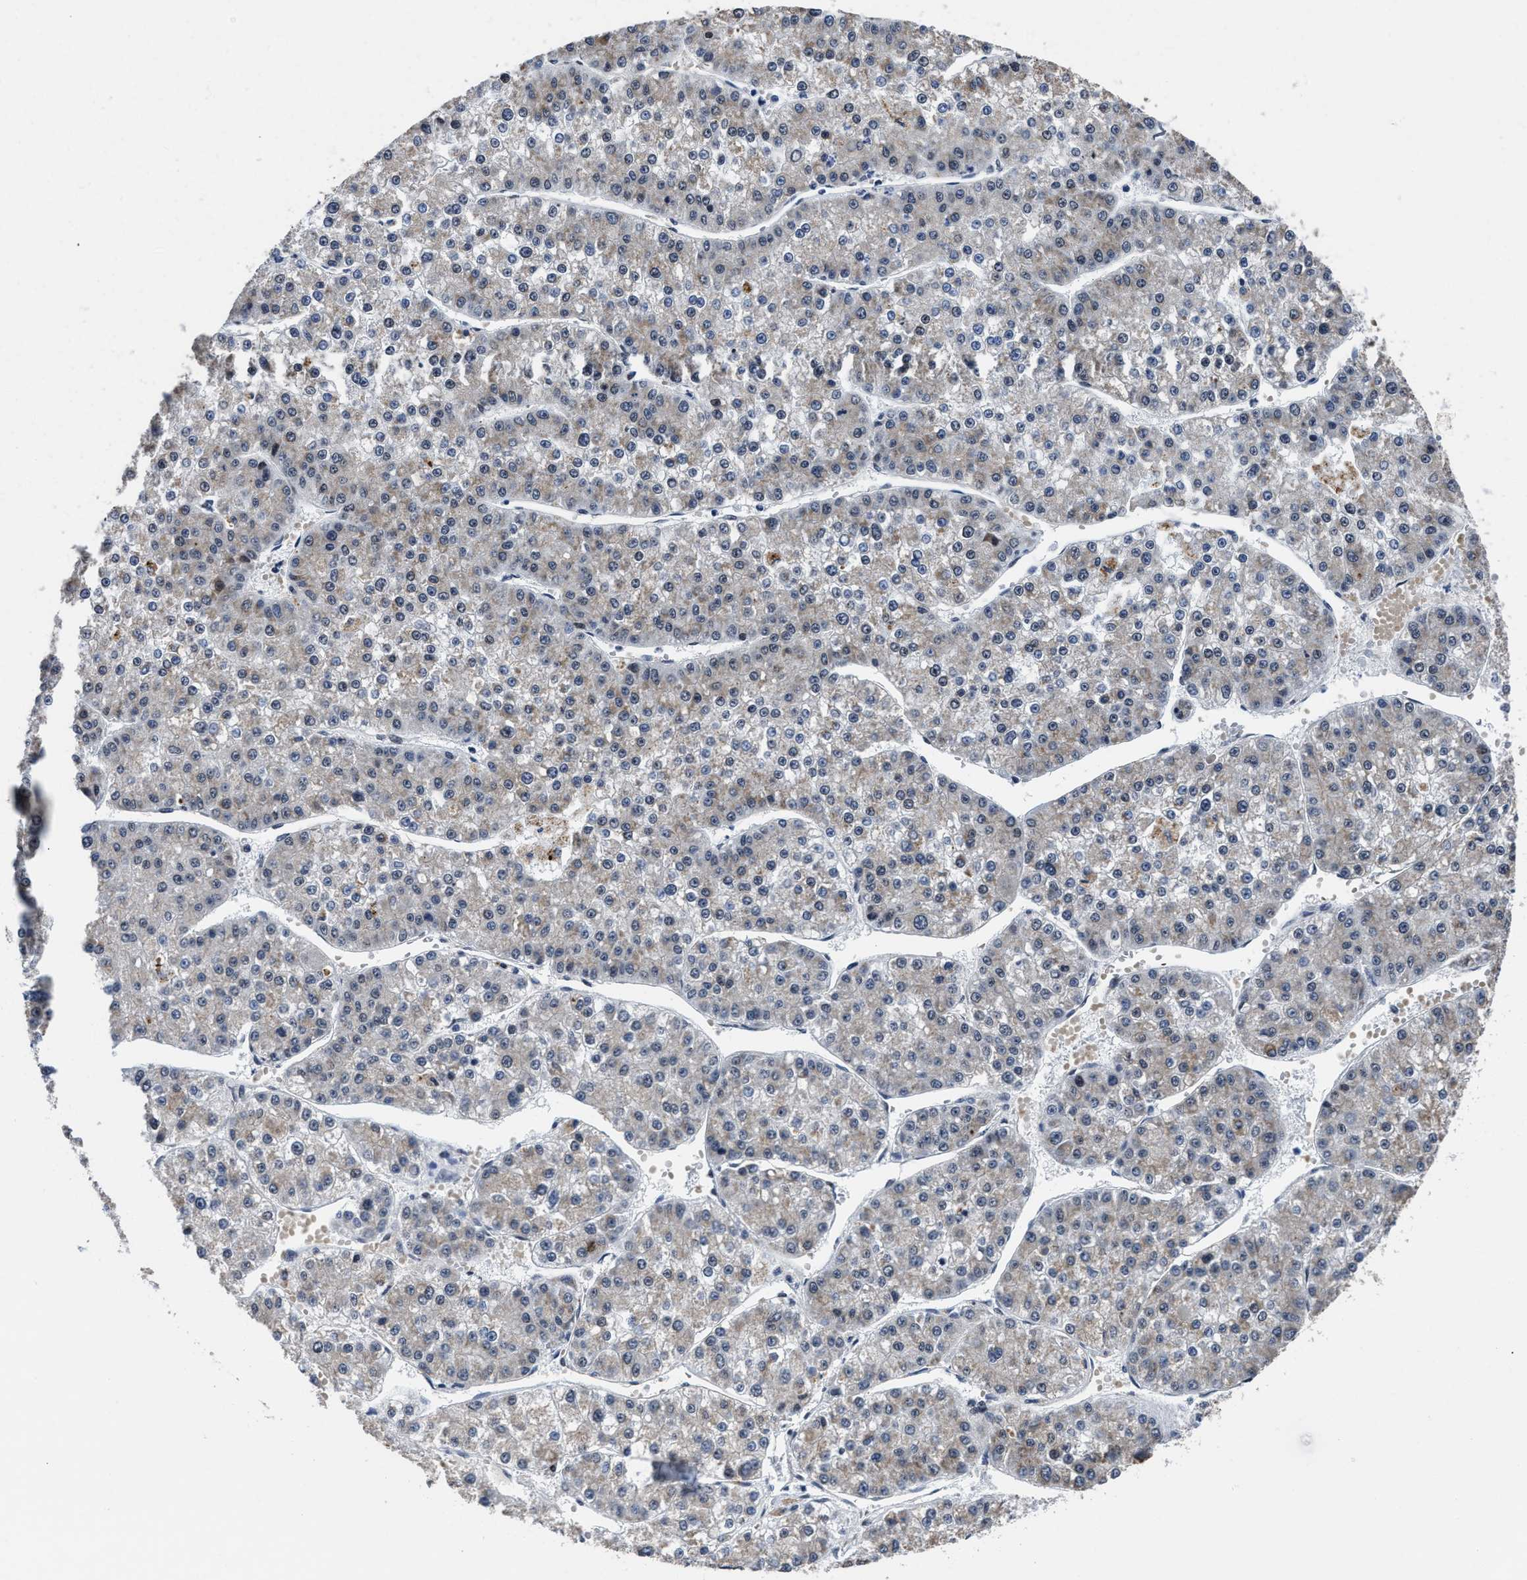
{"staining": {"intensity": "weak", "quantity": "25%-75%", "location": "cytoplasmic/membranous"}, "tissue": "liver cancer", "cell_type": "Tumor cells", "image_type": "cancer", "snomed": [{"axis": "morphology", "description": "Carcinoma, Hepatocellular, NOS"}, {"axis": "topography", "description": "Liver"}], "caption": "Immunohistochemistry image of neoplastic tissue: human liver cancer (hepatocellular carcinoma) stained using IHC displays low levels of weak protein expression localized specifically in the cytoplasmic/membranous of tumor cells, appearing as a cytoplasmic/membranous brown color.", "gene": "GHITM", "patient": {"sex": "female", "age": 73}}